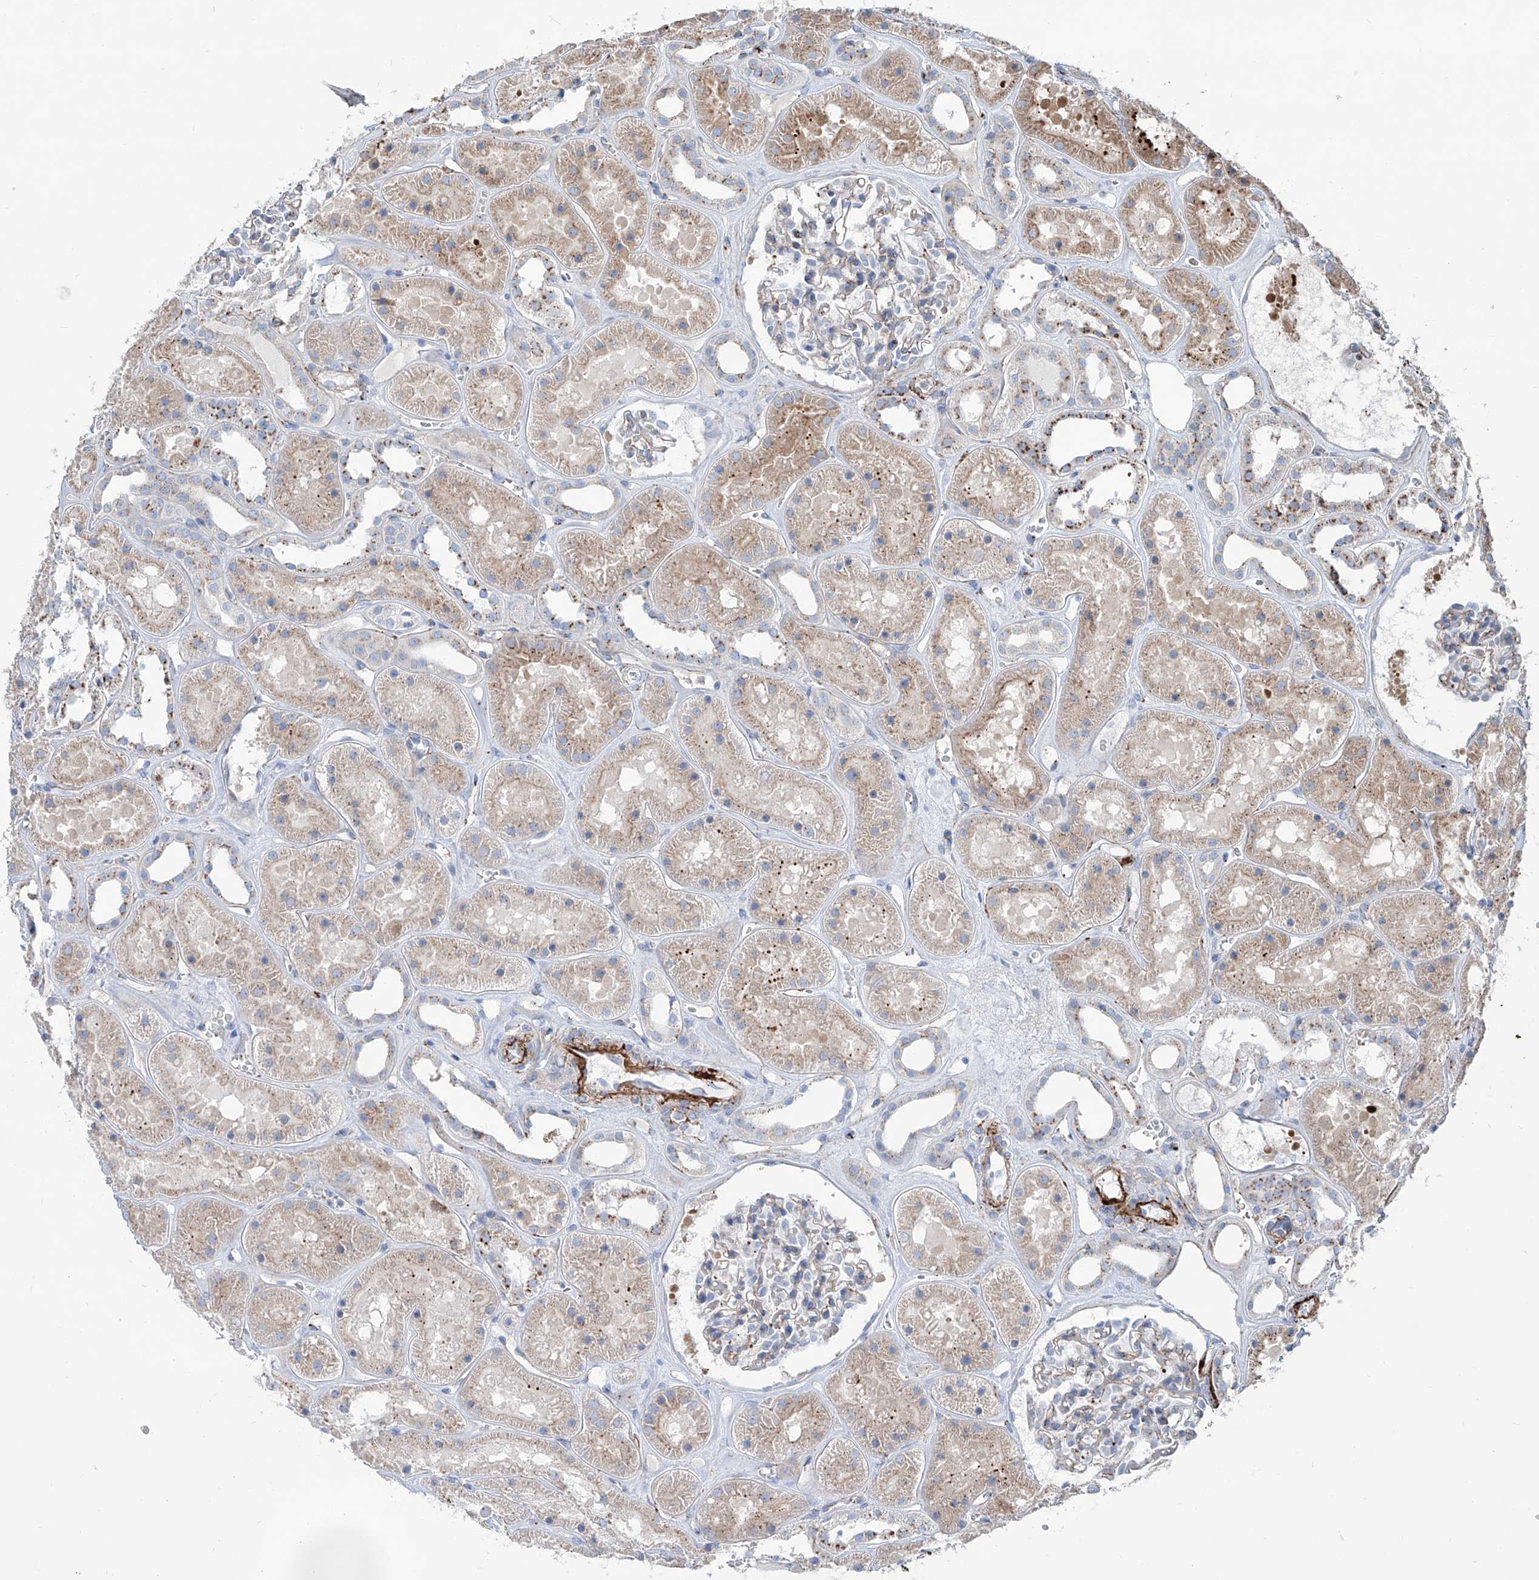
{"staining": {"intensity": "negative", "quantity": "none", "location": "none"}, "tissue": "kidney", "cell_type": "Cells in glomeruli", "image_type": "normal", "snomed": [{"axis": "morphology", "description": "Normal tissue, NOS"}, {"axis": "topography", "description": "Kidney"}], "caption": "Immunohistochemistry image of unremarkable kidney: kidney stained with DAB (3,3'-diaminobenzidine) shows no significant protein expression in cells in glomeruli.", "gene": "CDH5", "patient": {"sex": "female", "age": 41}}